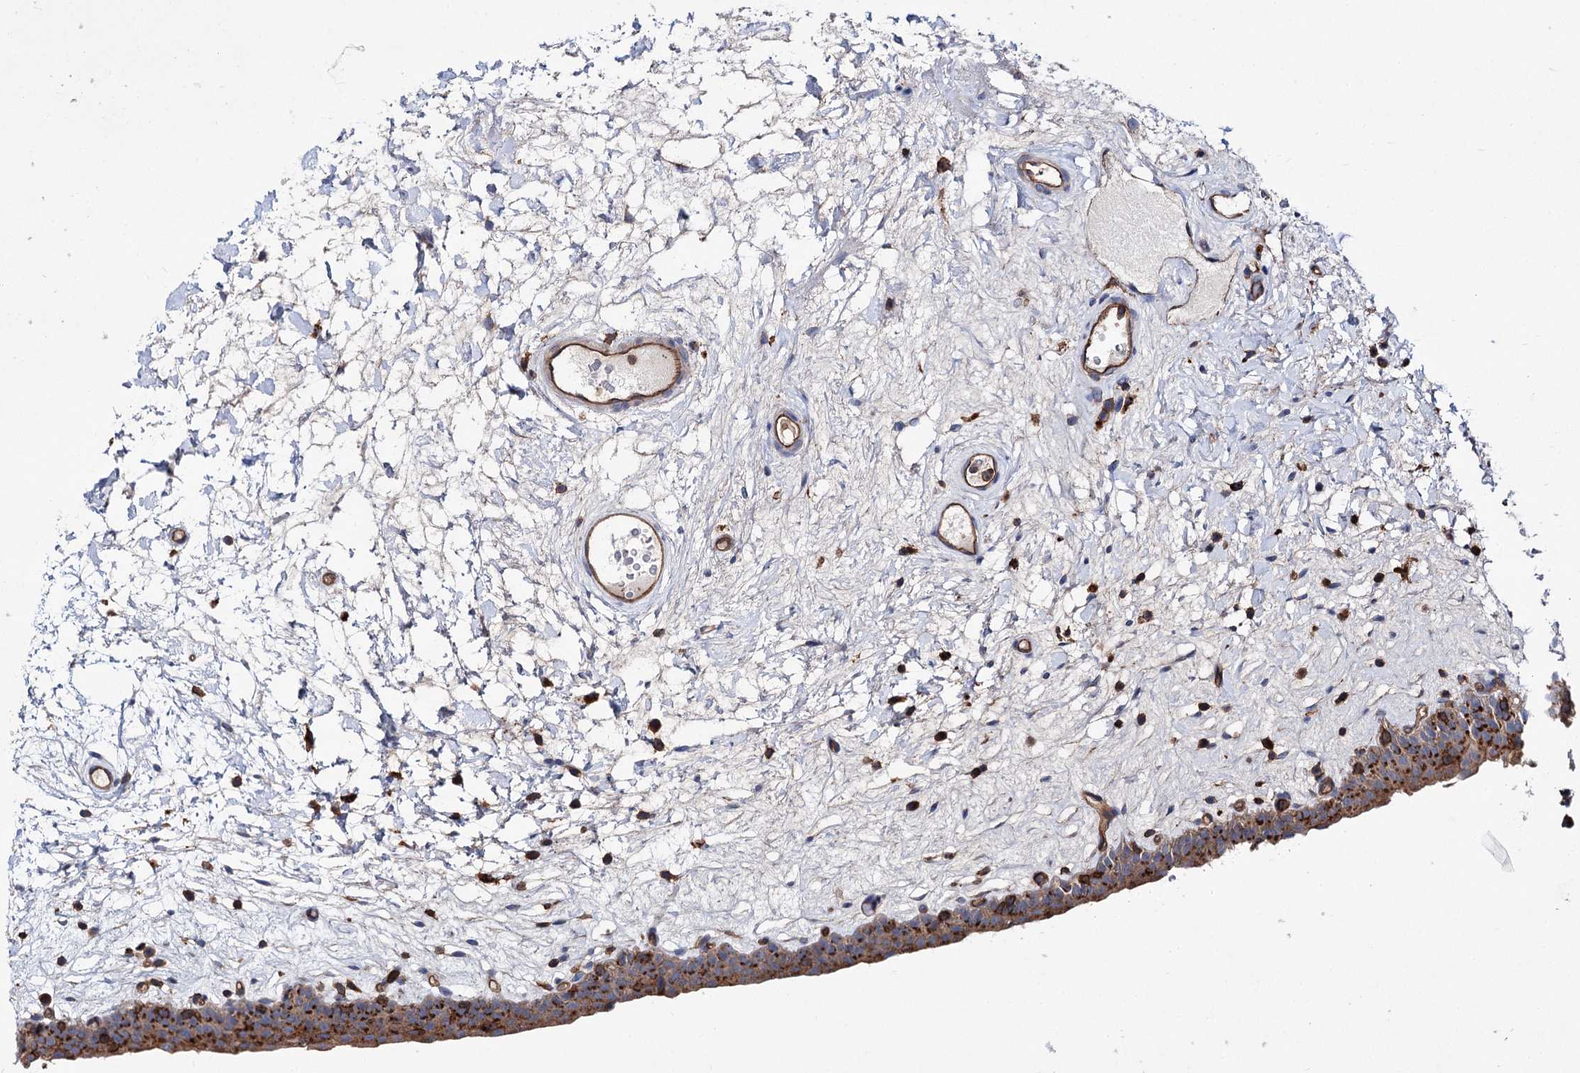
{"staining": {"intensity": "moderate", "quantity": "25%-75%", "location": "cytoplasmic/membranous"}, "tissue": "urinary bladder", "cell_type": "Urothelial cells", "image_type": "normal", "snomed": [{"axis": "morphology", "description": "Normal tissue, NOS"}, {"axis": "topography", "description": "Urinary bladder"}], "caption": "Immunohistochemical staining of unremarkable human urinary bladder reveals 25%-75% levels of moderate cytoplasmic/membranous protein positivity in about 25%-75% of urothelial cells. (DAB (3,3'-diaminobenzidine) IHC, brown staining for protein, blue staining for nuclei).", "gene": "SCPEP1", "patient": {"sex": "male", "age": 83}}